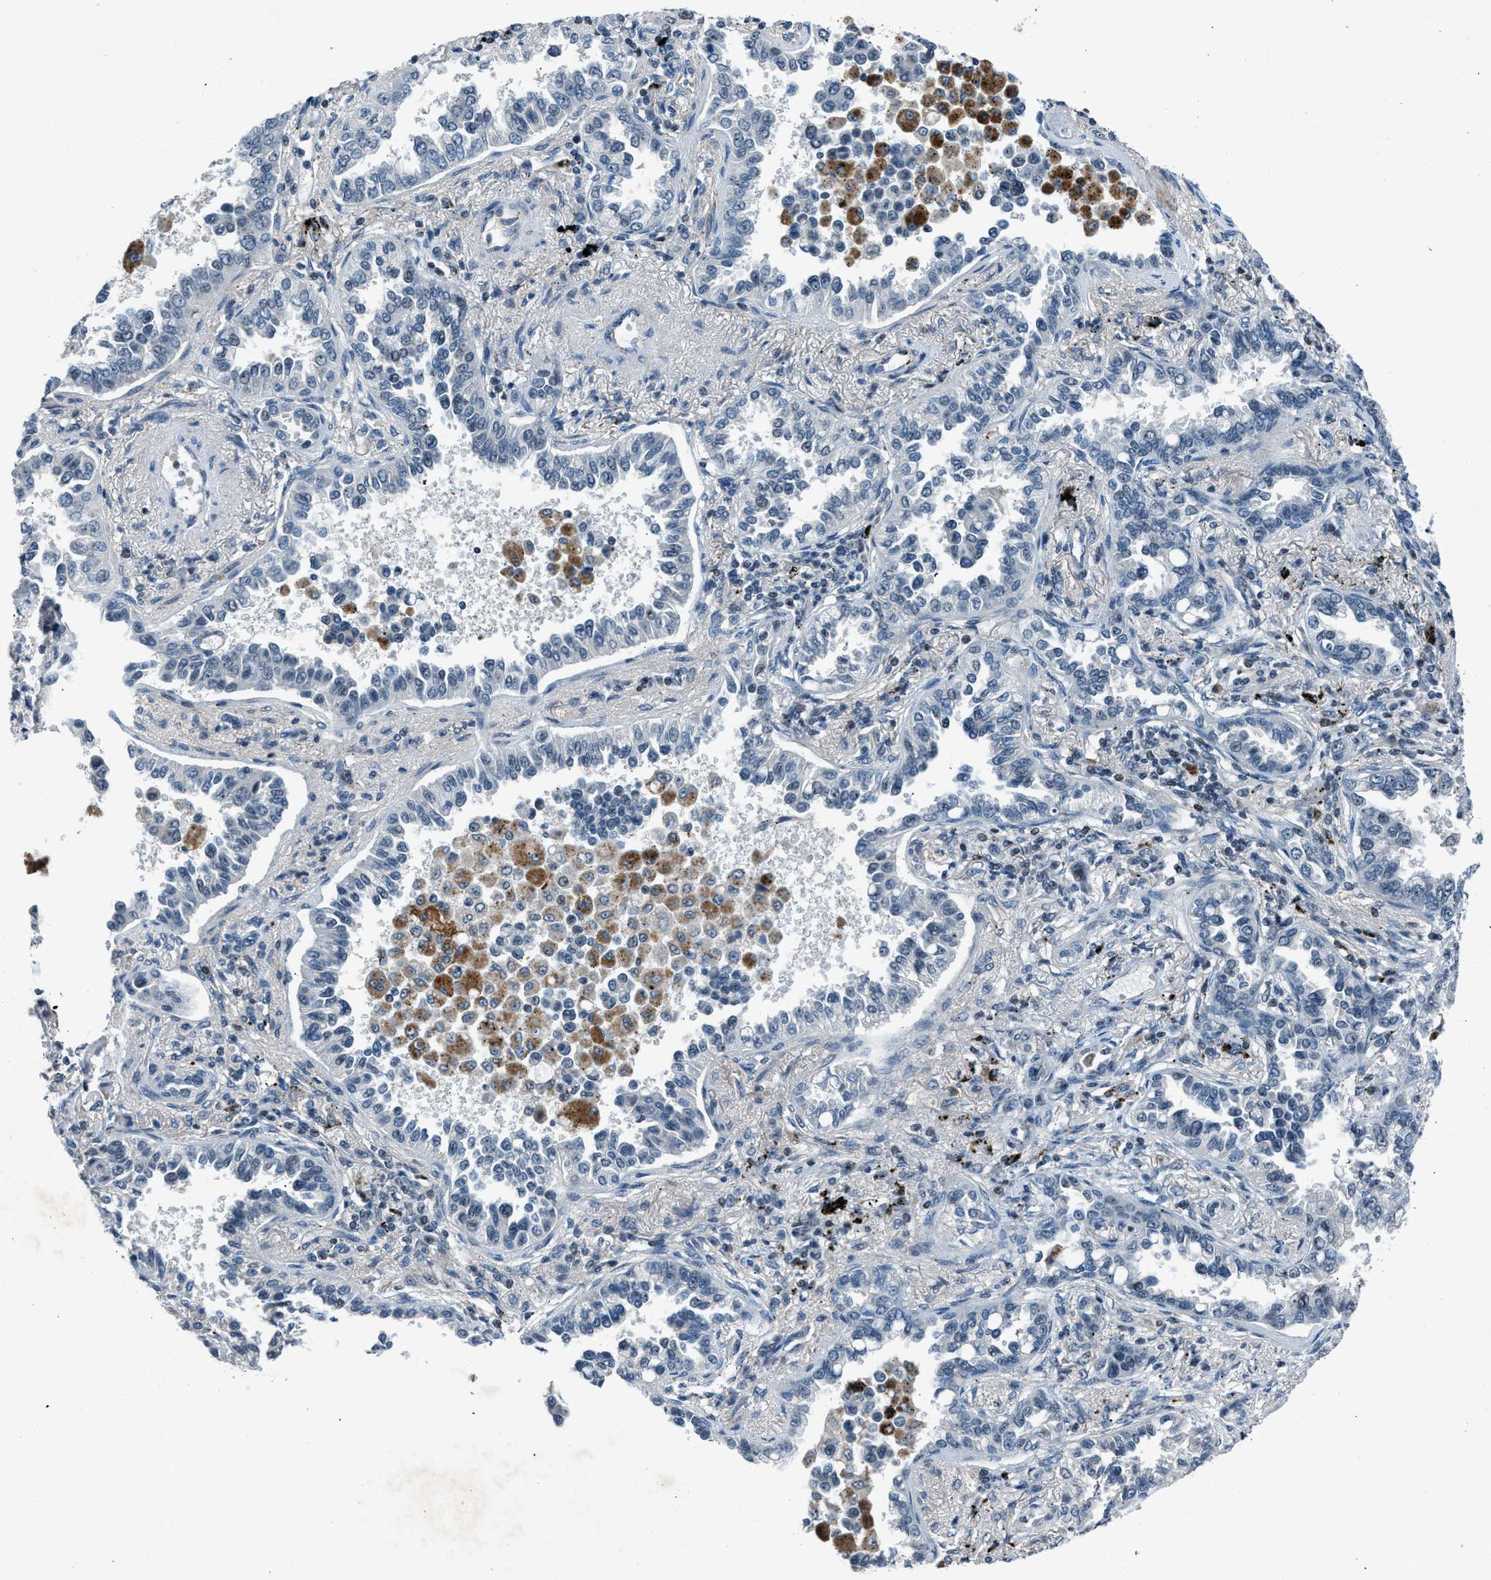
{"staining": {"intensity": "negative", "quantity": "none", "location": "none"}, "tissue": "lung cancer", "cell_type": "Tumor cells", "image_type": "cancer", "snomed": [{"axis": "morphology", "description": "Normal tissue, NOS"}, {"axis": "morphology", "description": "Adenocarcinoma, NOS"}, {"axis": "topography", "description": "Lung"}], "caption": "This is an immunohistochemistry (IHC) image of human adenocarcinoma (lung). There is no positivity in tumor cells.", "gene": "ADCY1", "patient": {"sex": "male", "age": 59}}